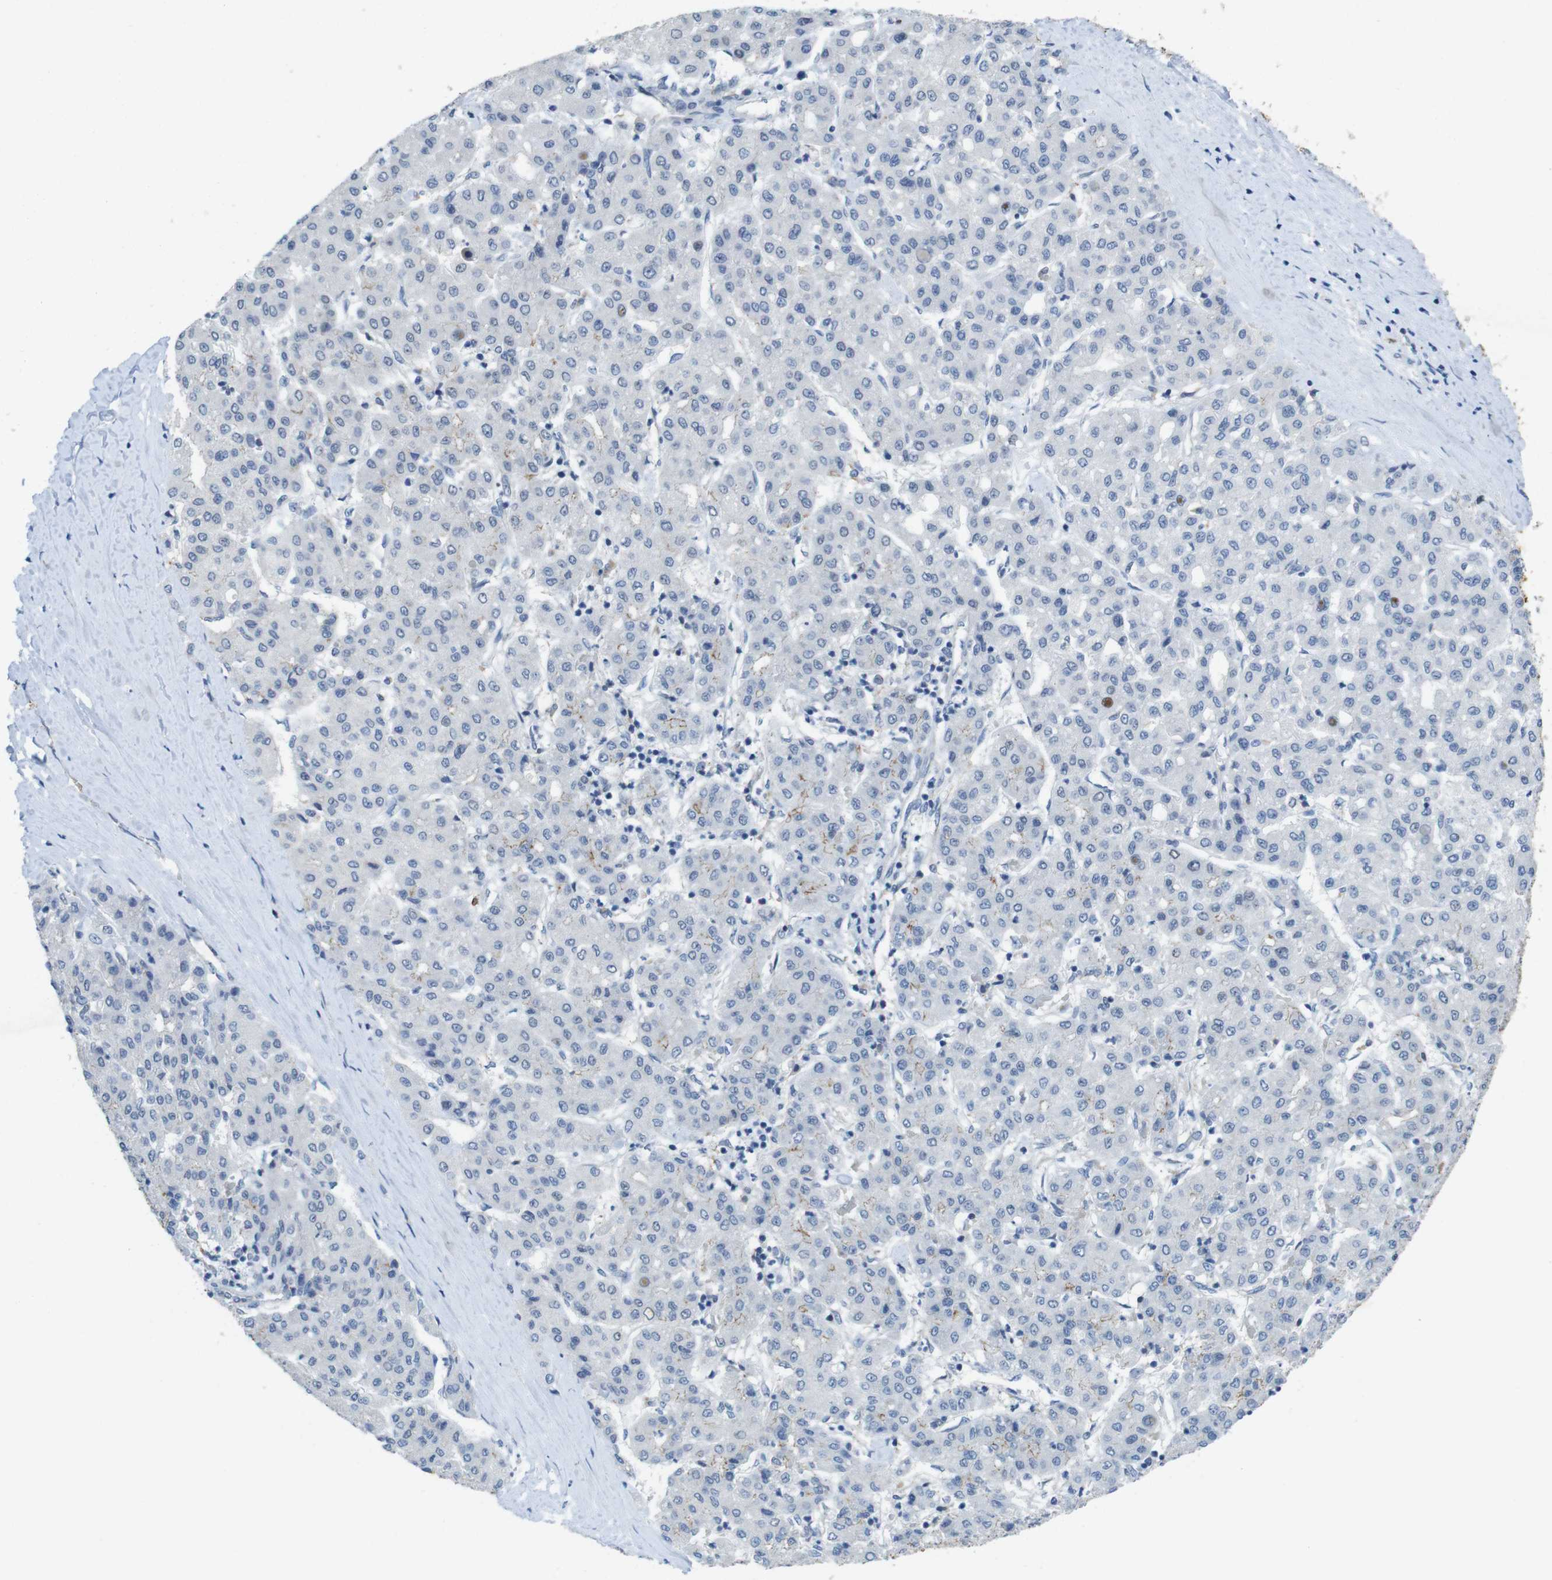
{"staining": {"intensity": "weak", "quantity": "25%-75%", "location": "cytoplasmic/membranous"}, "tissue": "liver cancer", "cell_type": "Tumor cells", "image_type": "cancer", "snomed": [{"axis": "morphology", "description": "Carcinoma, Hepatocellular, NOS"}, {"axis": "topography", "description": "Liver"}], "caption": "Immunohistochemistry image of neoplastic tissue: liver hepatocellular carcinoma stained using immunohistochemistry (IHC) displays low levels of weak protein expression localized specifically in the cytoplasmic/membranous of tumor cells, appearing as a cytoplasmic/membranous brown color.", "gene": "TJP3", "patient": {"sex": "male", "age": 65}}